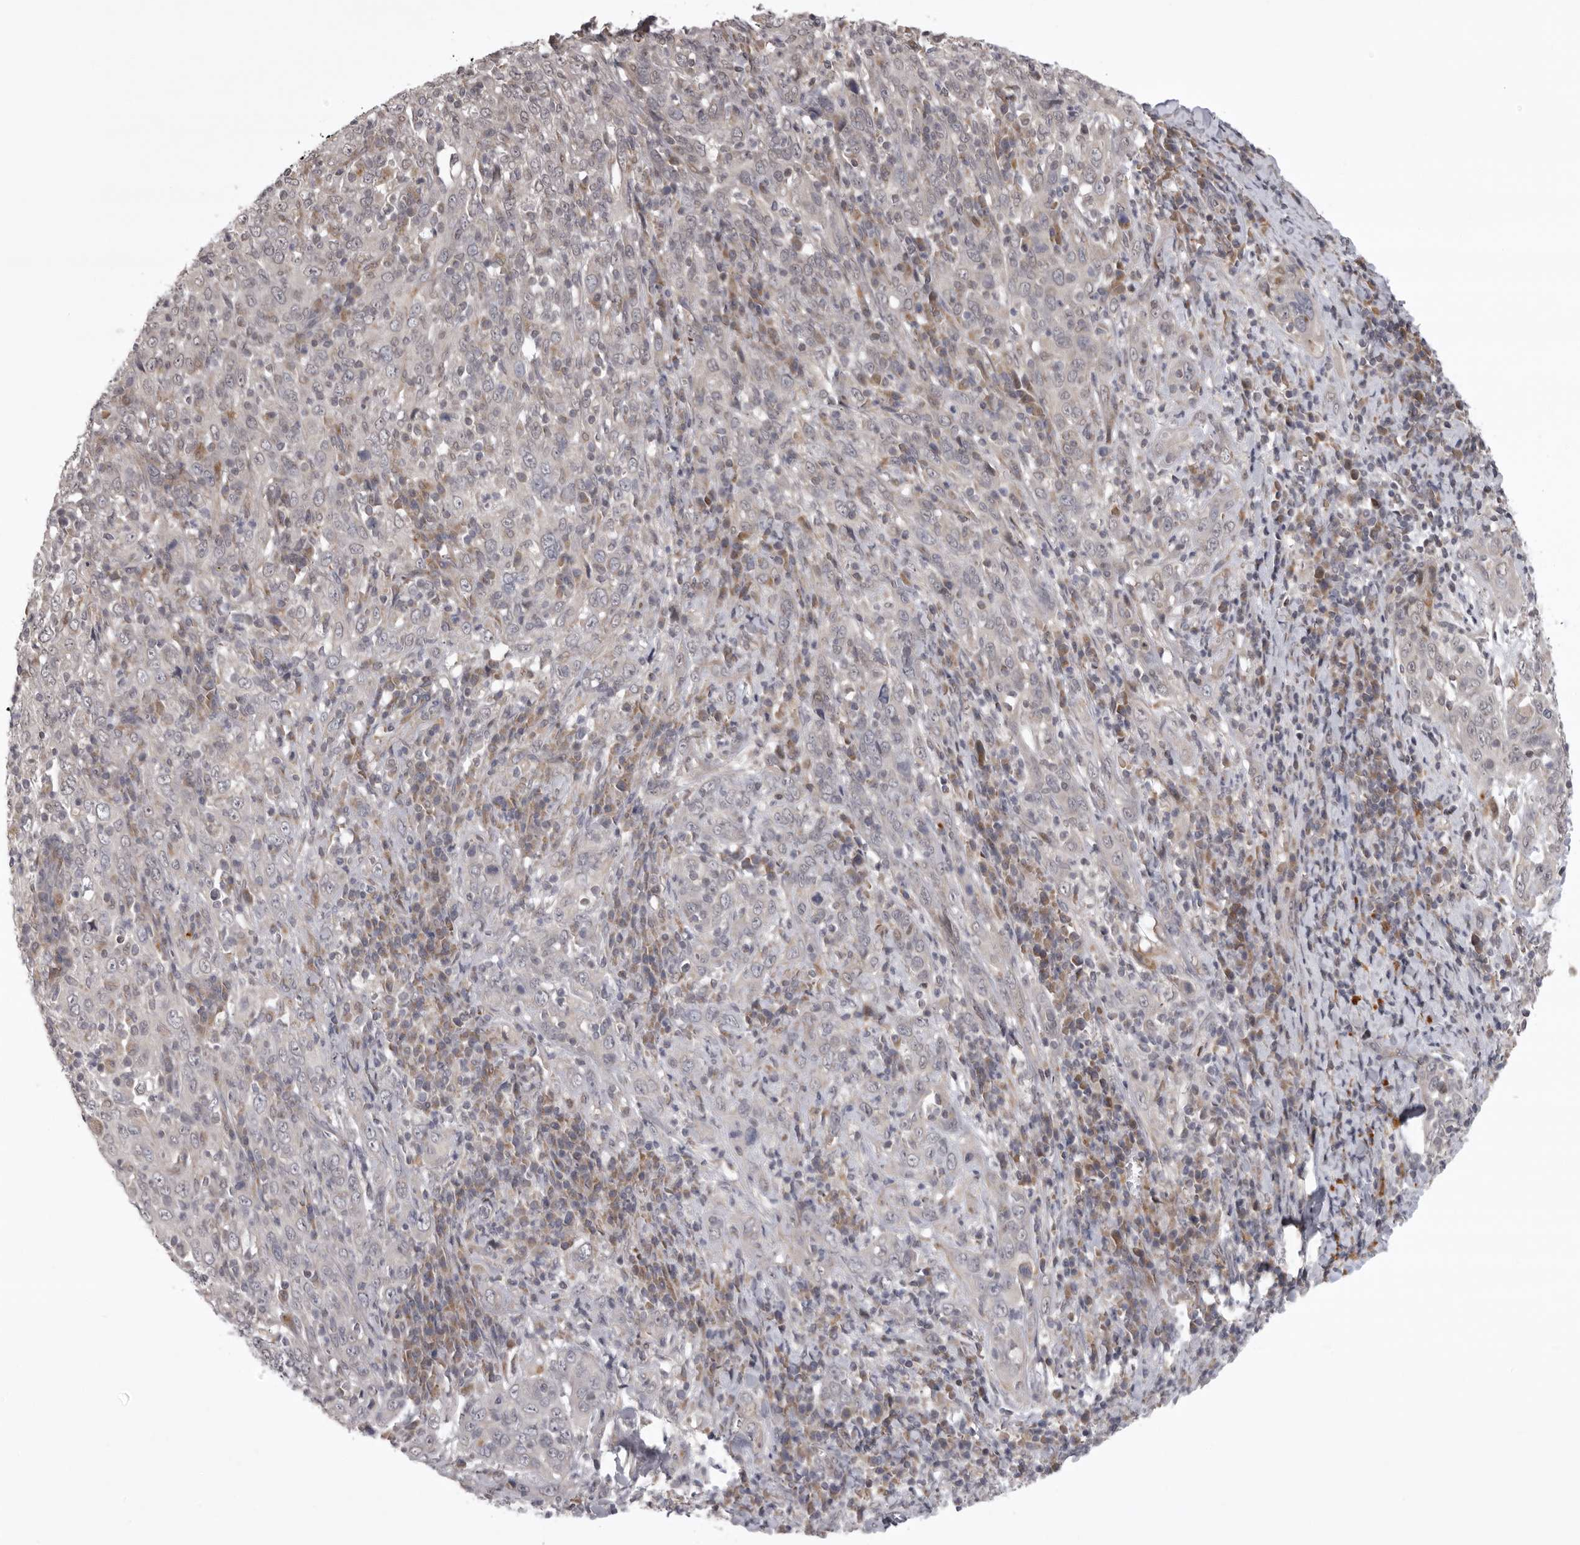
{"staining": {"intensity": "negative", "quantity": "none", "location": "none"}, "tissue": "cervical cancer", "cell_type": "Tumor cells", "image_type": "cancer", "snomed": [{"axis": "morphology", "description": "Squamous cell carcinoma, NOS"}, {"axis": "topography", "description": "Cervix"}], "caption": "Immunohistochemical staining of human cervical squamous cell carcinoma demonstrates no significant positivity in tumor cells.", "gene": "C1orf109", "patient": {"sex": "female", "age": 46}}